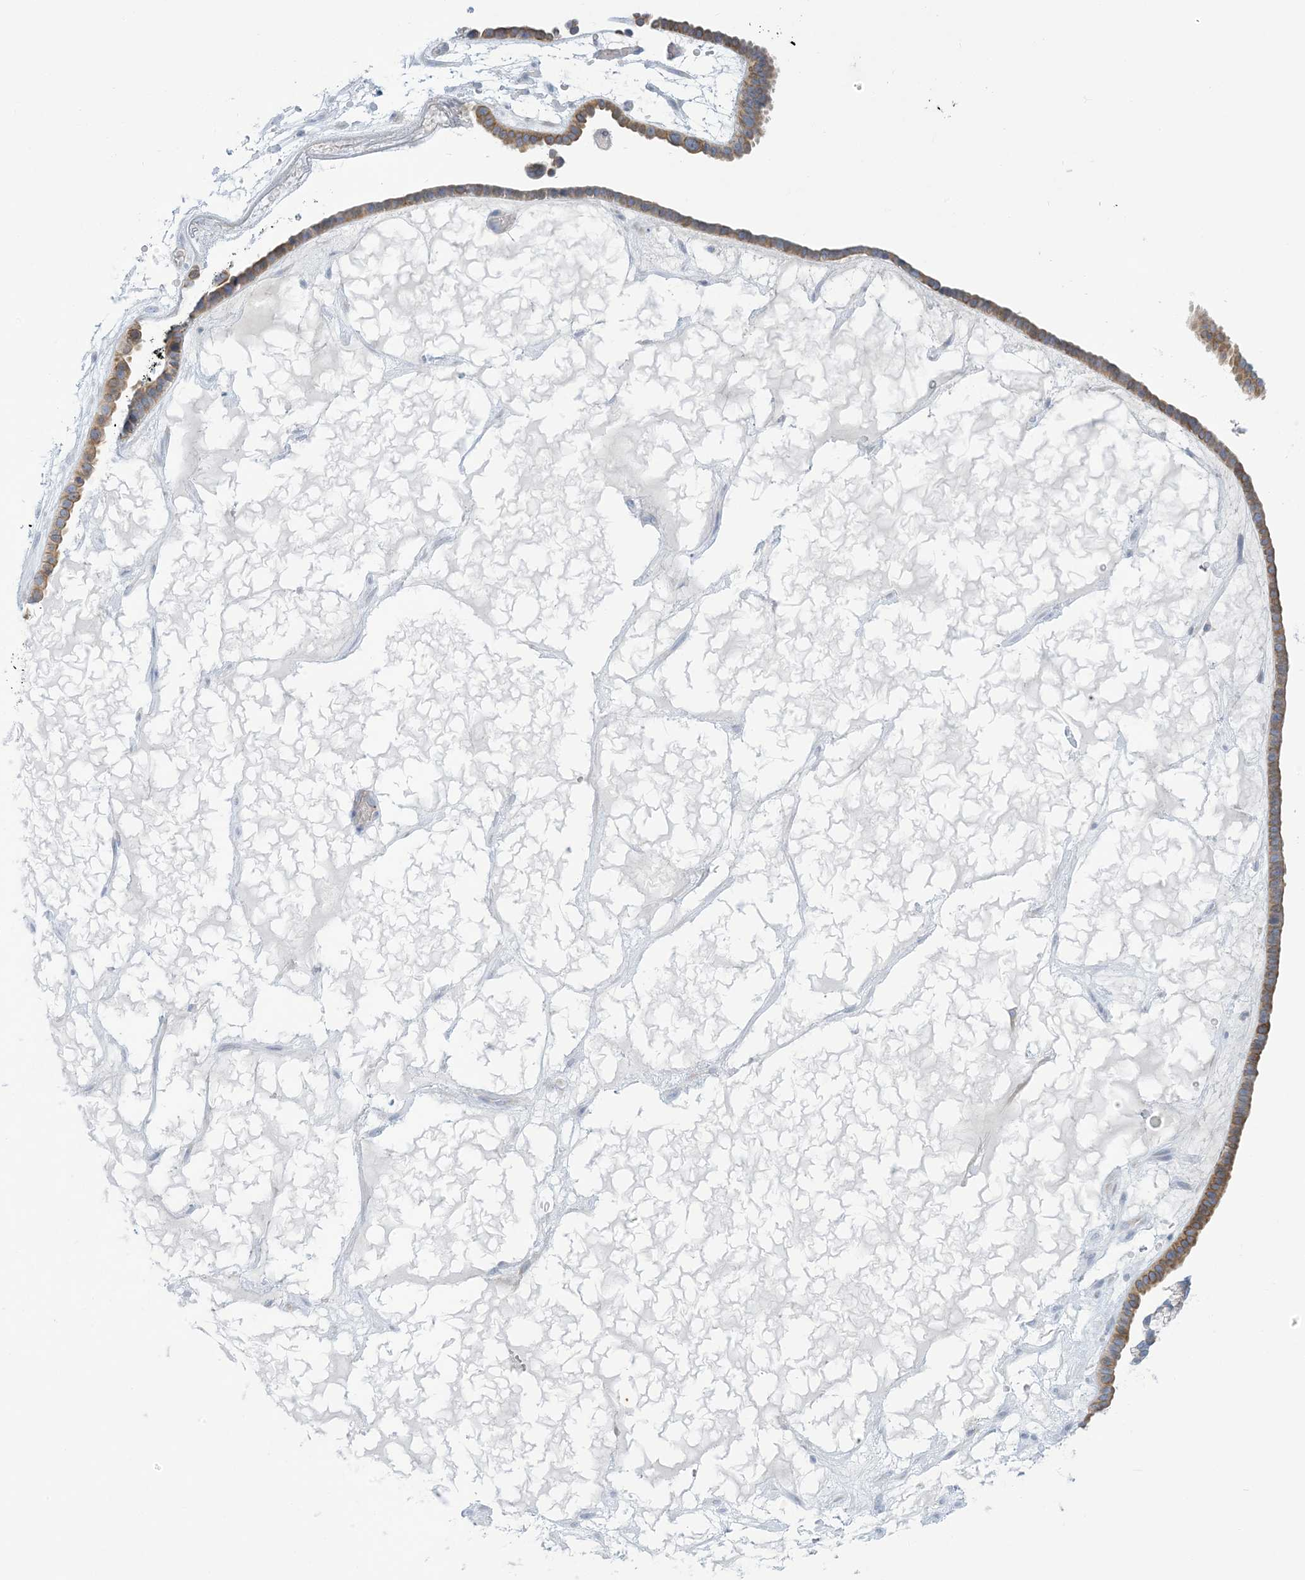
{"staining": {"intensity": "moderate", "quantity": ">75%", "location": "cytoplasmic/membranous"}, "tissue": "ovarian cancer", "cell_type": "Tumor cells", "image_type": "cancer", "snomed": [{"axis": "morphology", "description": "Cystadenocarcinoma, serous, NOS"}, {"axis": "topography", "description": "Ovary"}], "caption": "Immunohistochemistry of ovarian cancer shows medium levels of moderate cytoplasmic/membranous positivity in approximately >75% of tumor cells.", "gene": "XIRP2", "patient": {"sex": "female", "age": 56}}